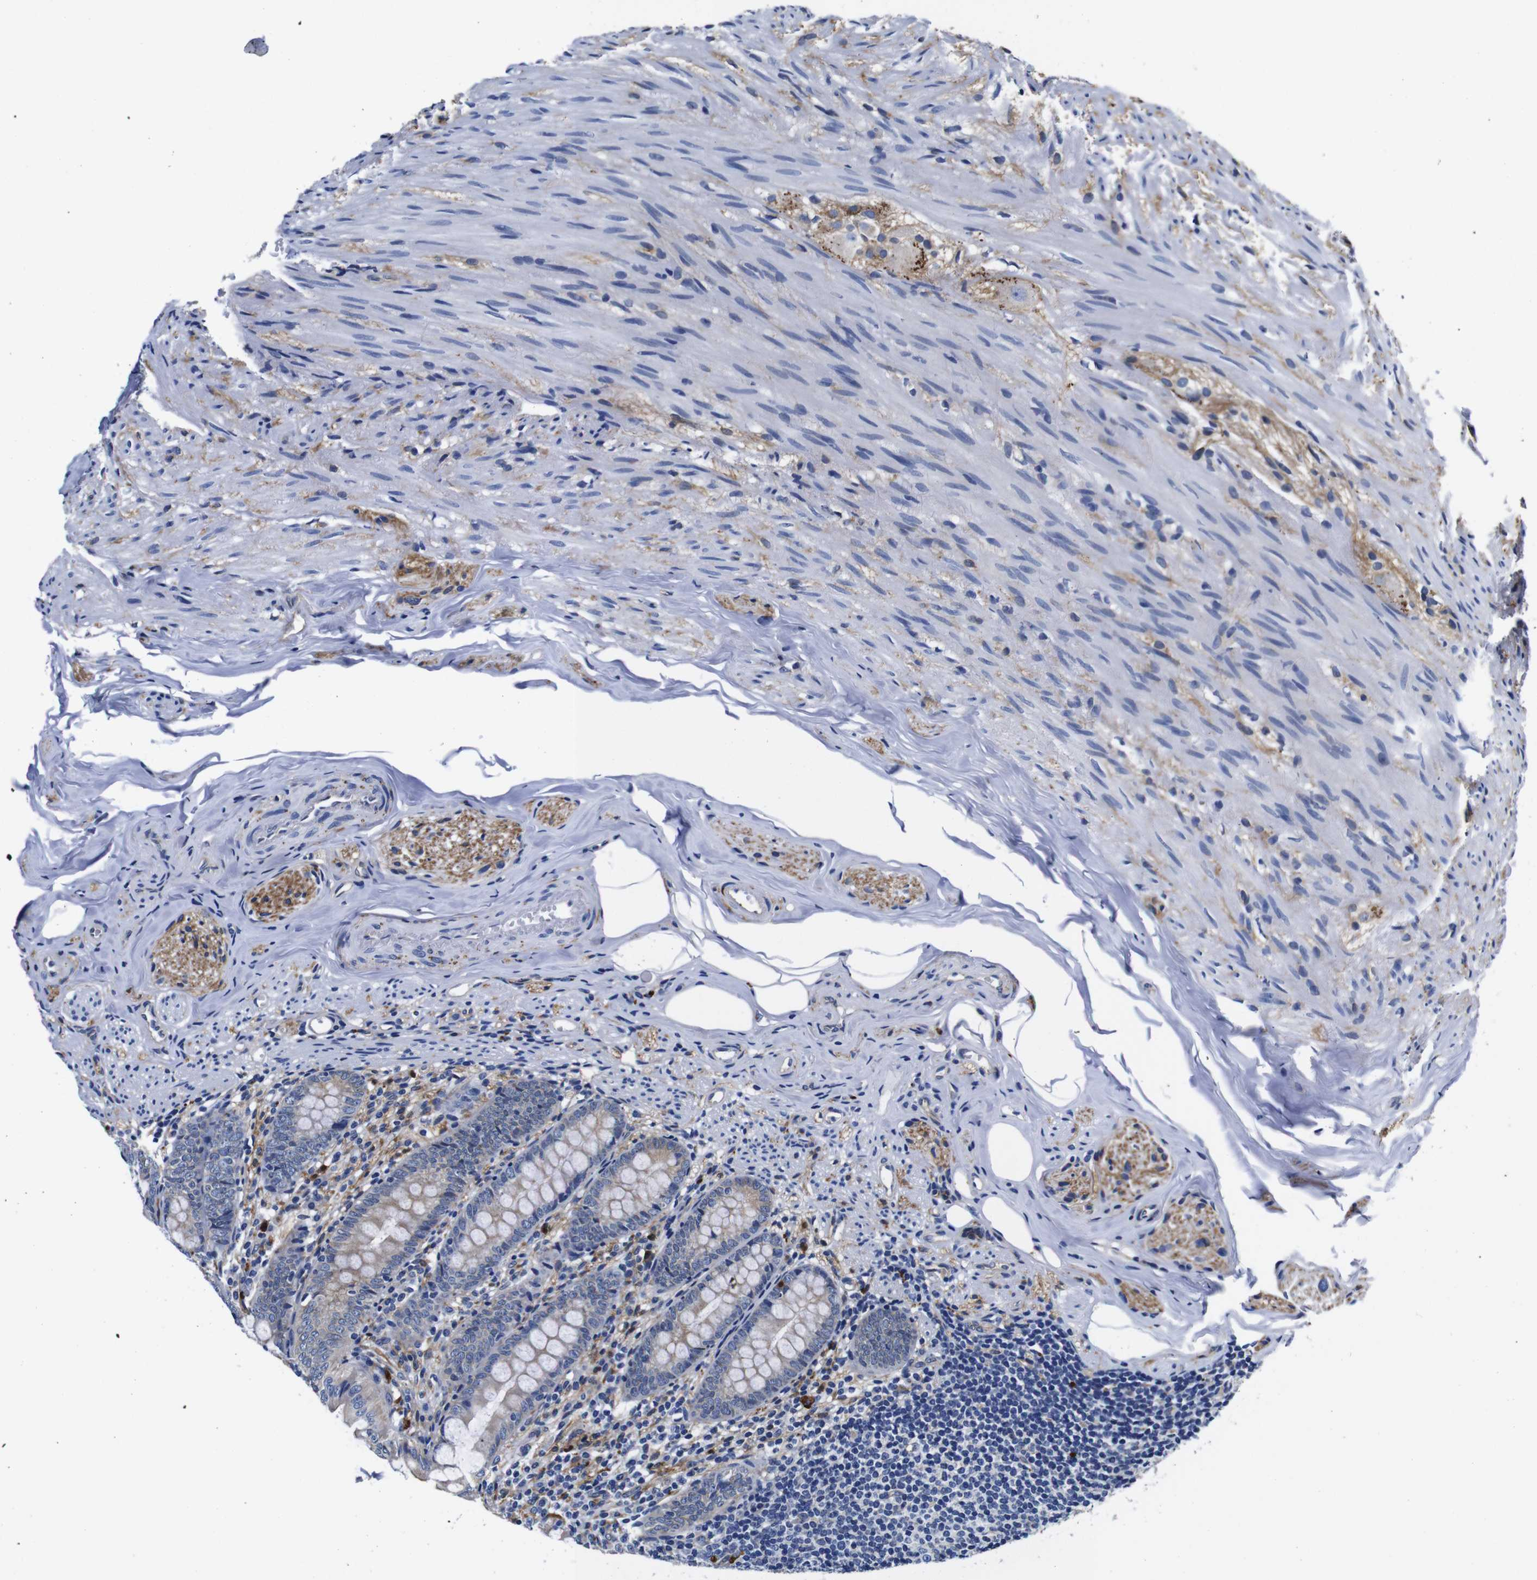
{"staining": {"intensity": "weak", "quantity": "25%-75%", "location": "cytoplasmic/membranous"}, "tissue": "appendix", "cell_type": "Glandular cells", "image_type": "normal", "snomed": [{"axis": "morphology", "description": "Normal tissue, NOS"}, {"axis": "topography", "description": "Appendix"}], "caption": "Immunohistochemistry (DAB (3,3'-diaminobenzidine)) staining of normal human appendix exhibits weak cytoplasmic/membranous protein staining in about 25%-75% of glandular cells.", "gene": "GIMAP2", "patient": {"sex": "female", "age": 77}}